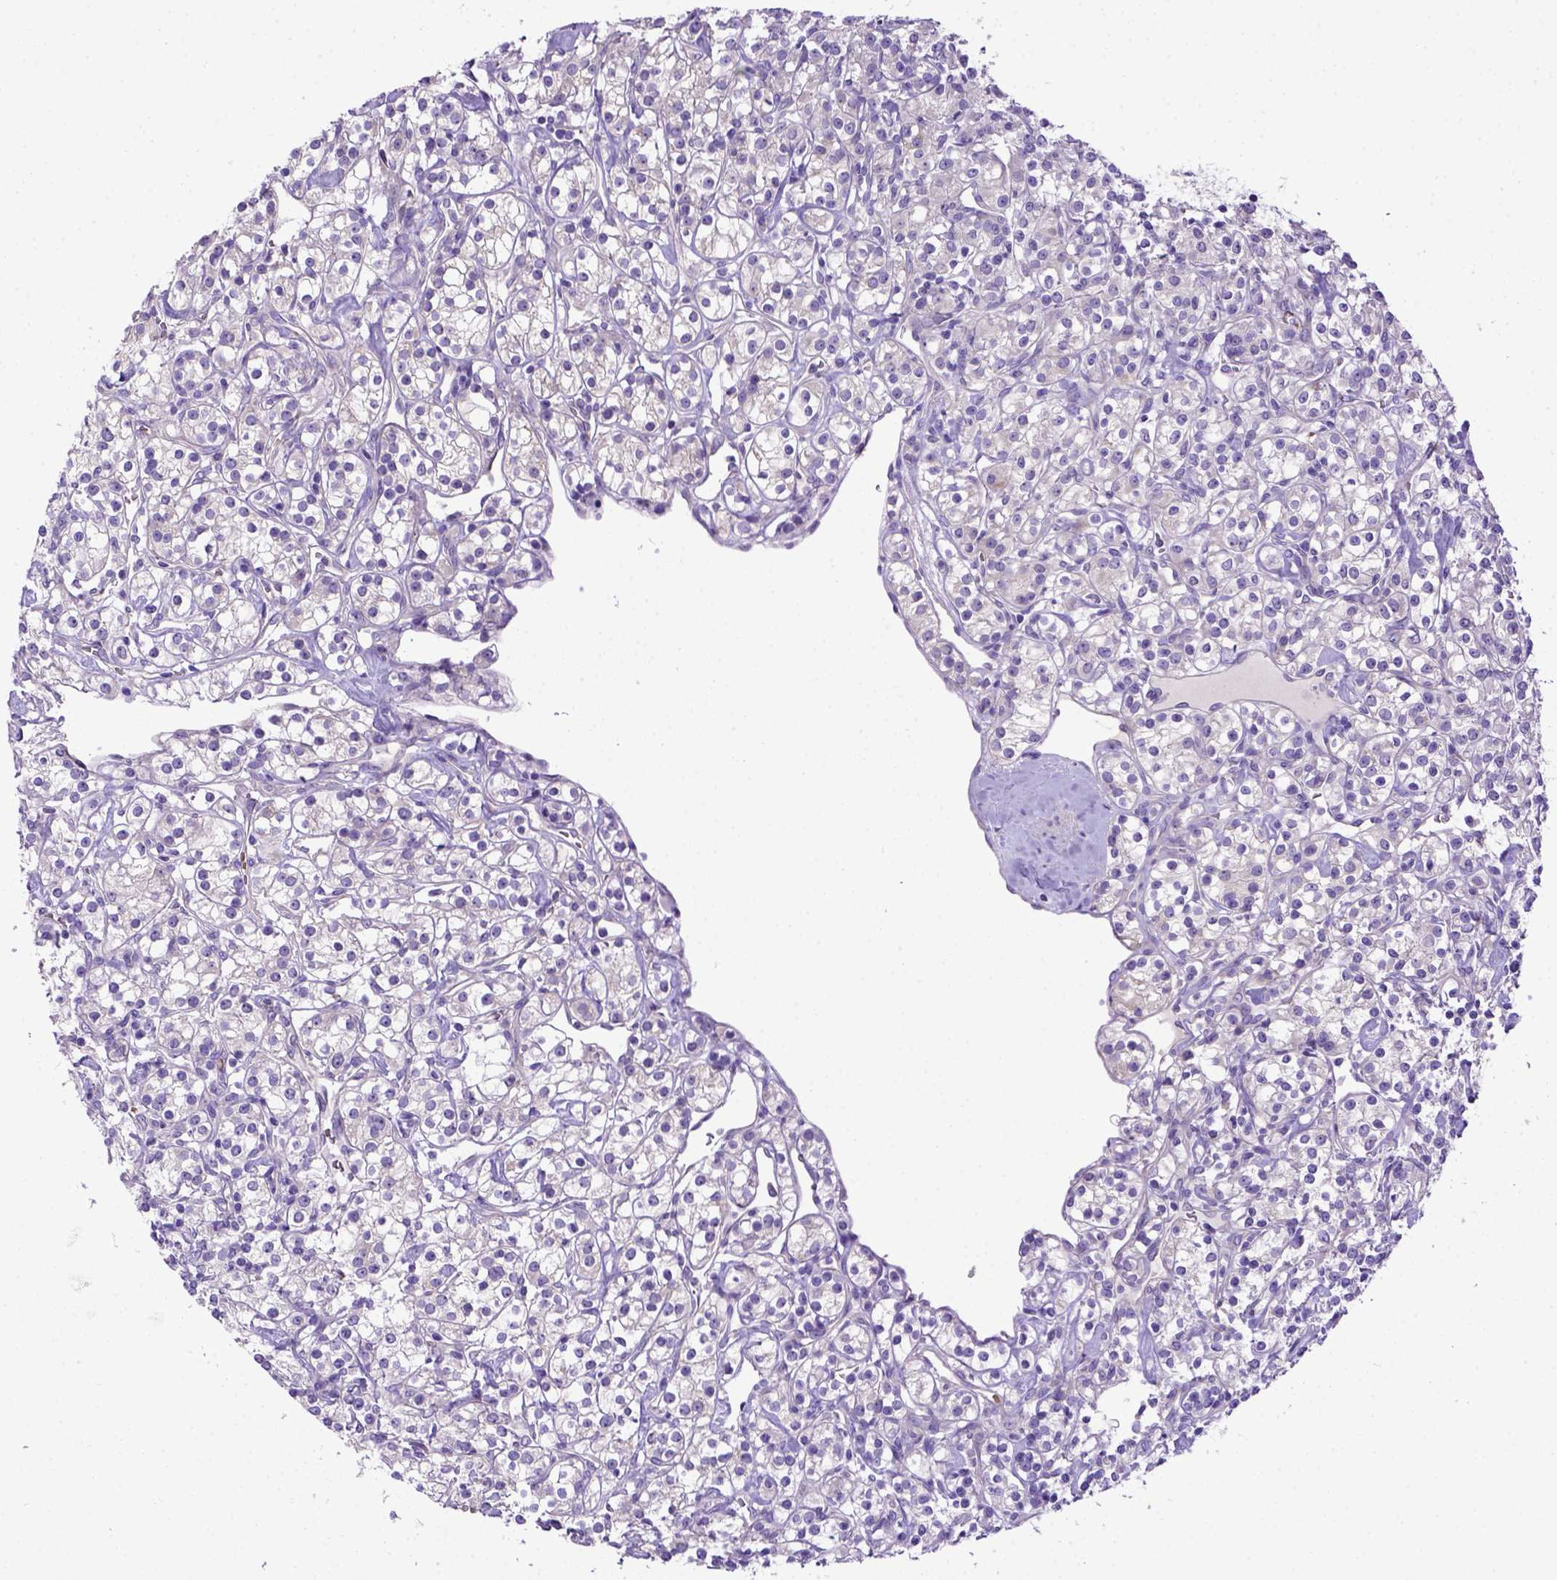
{"staining": {"intensity": "negative", "quantity": "none", "location": "none"}, "tissue": "renal cancer", "cell_type": "Tumor cells", "image_type": "cancer", "snomed": [{"axis": "morphology", "description": "Adenocarcinoma, NOS"}, {"axis": "topography", "description": "Kidney"}], "caption": "Protein analysis of renal adenocarcinoma shows no significant staining in tumor cells.", "gene": "ADAM12", "patient": {"sex": "male", "age": 77}}